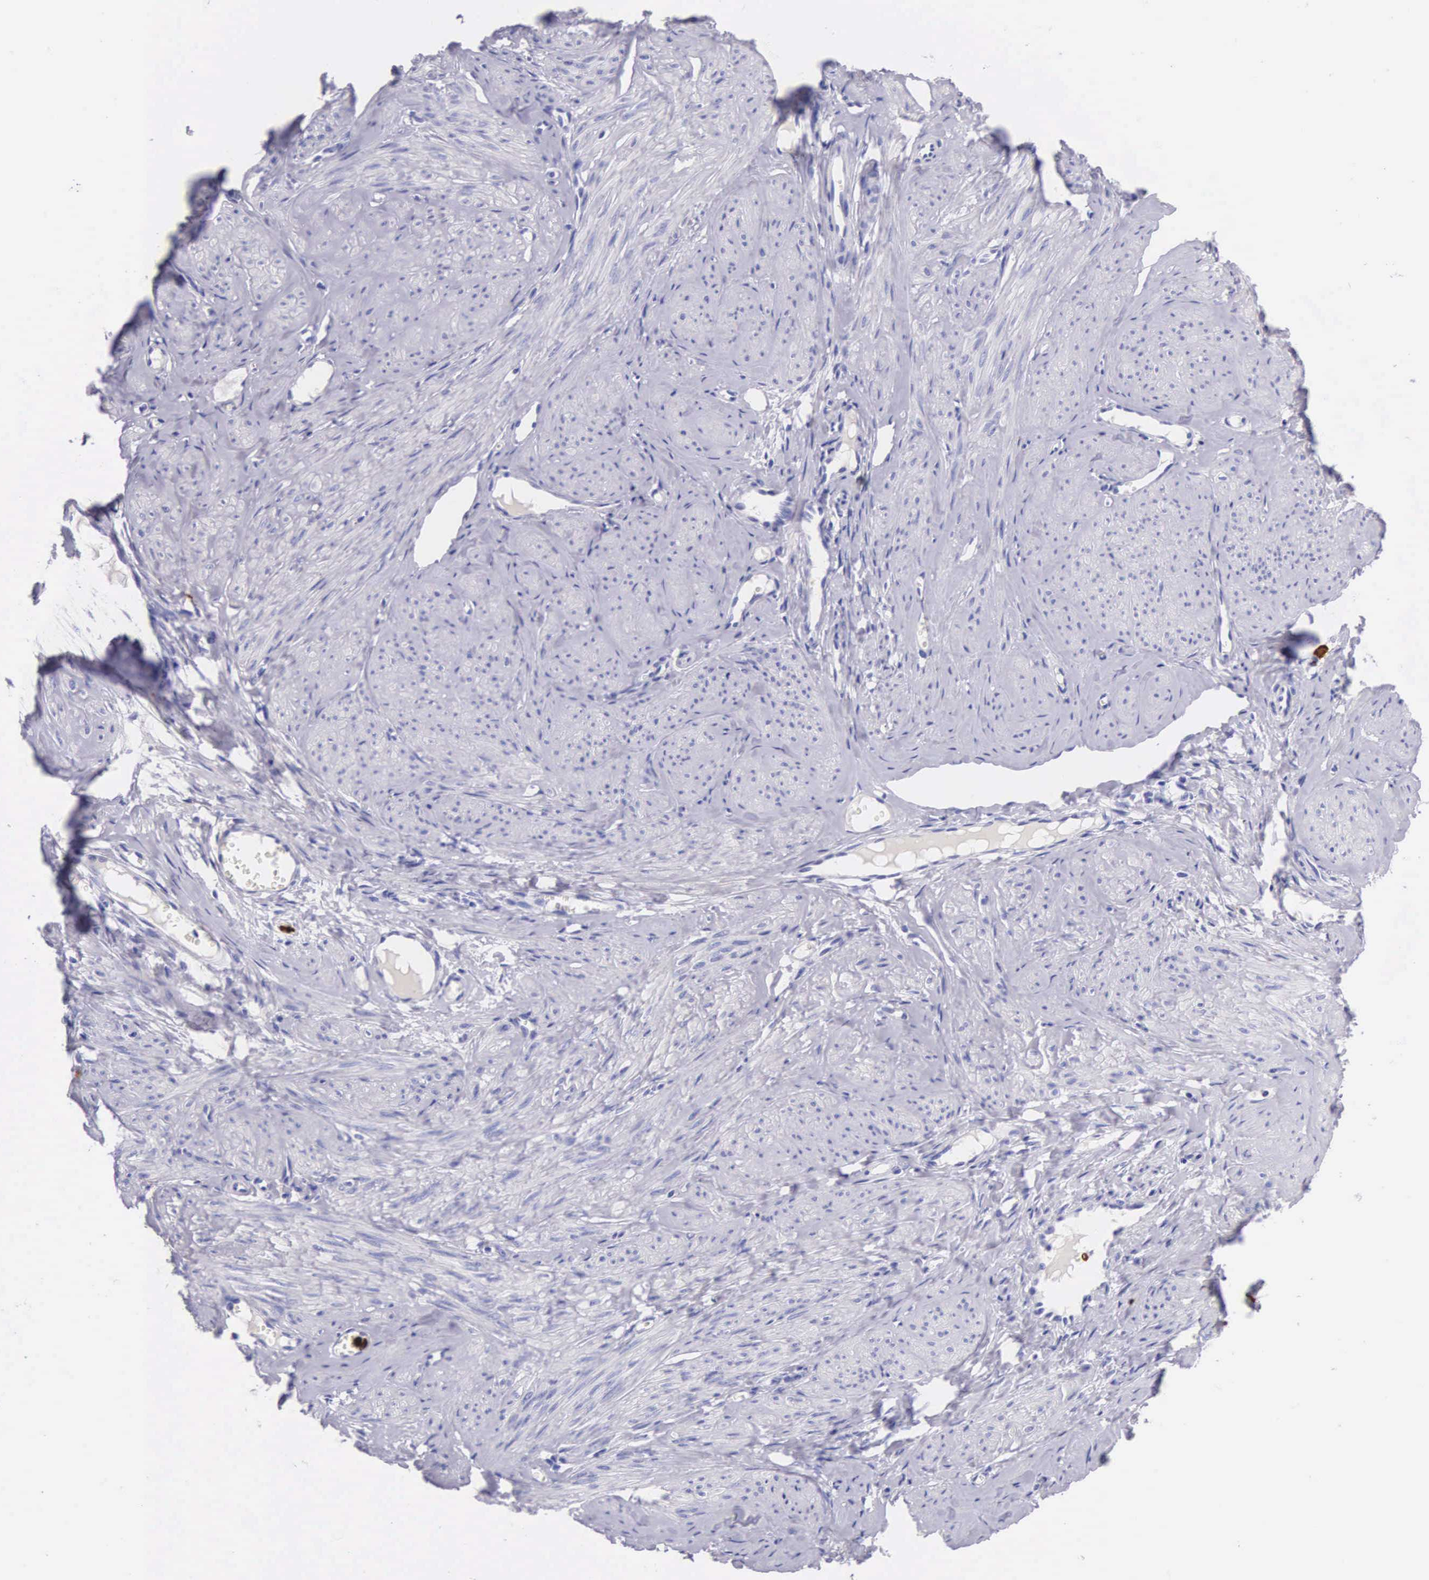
{"staining": {"intensity": "negative", "quantity": "none", "location": "none"}, "tissue": "smooth muscle", "cell_type": "Smooth muscle cells", "image_type": "normal", "snomed": [{"axis": "morphology", "description": "Normal tissue, NOS"}, {"axis": "topography", "description": "Uterus"}], "caption": "Smooth muscle cells show no significant staining in benign smooth muscle. (DAB immunohistochemistry visualized using brightfield microscopy, high magnification).", "gene": "FCN1", "patient": {"sex": "female", "age": 45}}